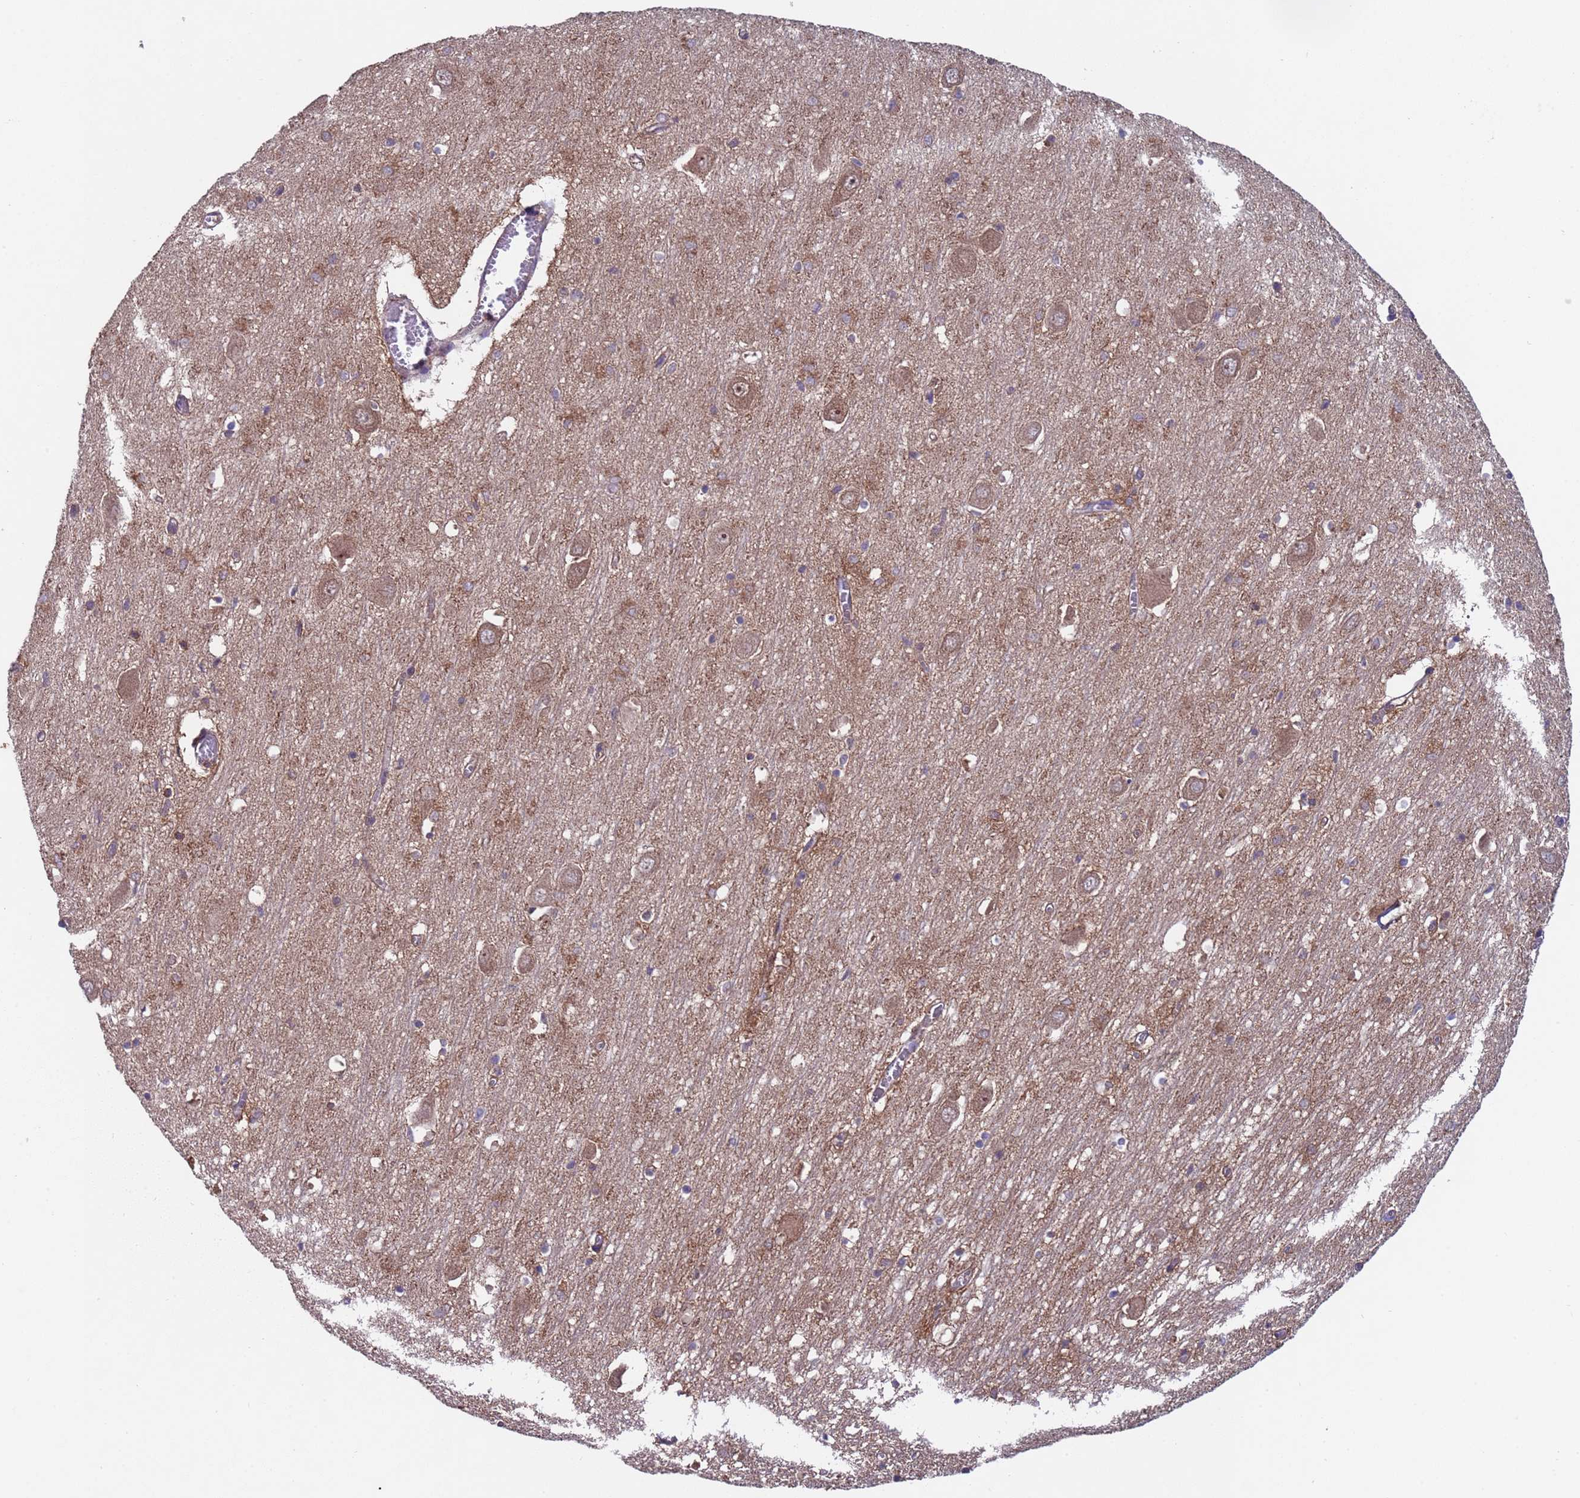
{"staining": {"intensity": "weak", "quantity": "<25%", "location": "cytoplasmic/membranous"}, "tissue": "hippocampus", "cell_type": "Glial cells", "image_type": "normal", "snomed": [{"axis": "morphology", "description": "Normal tissue, NOS"}, {"axis": "topography", "description": "Hippocampus"}], "caption": "Hippocampus was stained to show a protein in brown. There is no significant positivity in glial cells. The staining is performed using DAB brown chromogen with nuclei counter-stained in using hematoxylin.", "gene": "ACAD8", "patient": {"sex": "male", "age": 70}}